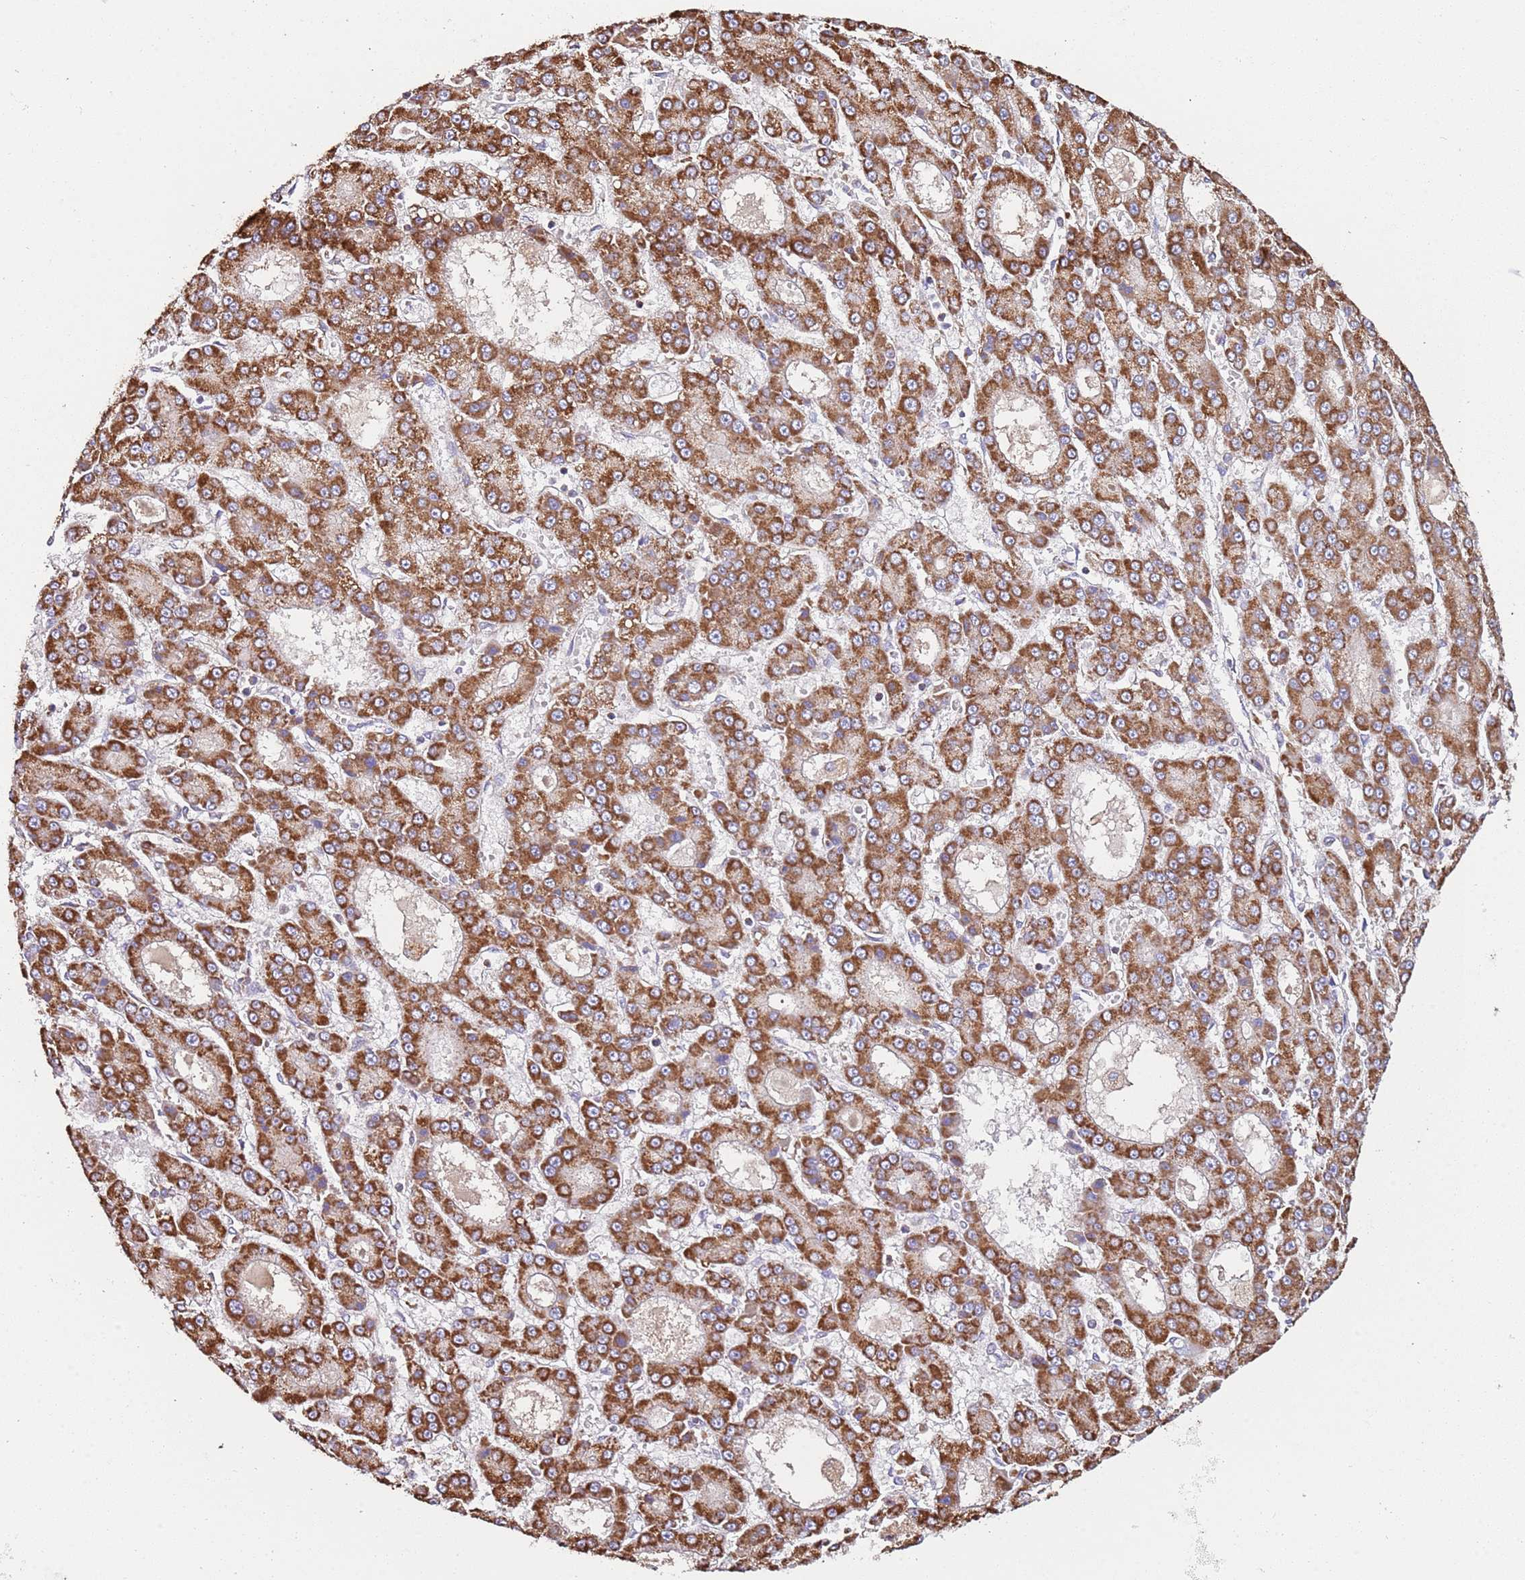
{"staining": {"intensity": "strong", "quantity": ">75%", "location": "cytoplasmic/membranous"}, "tissue": "liver cancer", "cell_type": "Tumor cells", "image_type": "cancer", "snomed": [{"axis": "morphology", "description": "Carcinoma, Hepatocellular, NOS"}, {"axis": "topography", "description": "Liver"}], "caption": "Immunohistochemistry (IHC) histopathology image of neoplastic tissue: liver cancer stained using immunohistochemistry shows high levels of strong protein expression localized specifically in the cytoplasmic/membranous of tumor cells, appearing as a cytoplasmic/membranous brown color.", "gene": "RMND5A", "patient": {"sex": "male", "age": 70}}